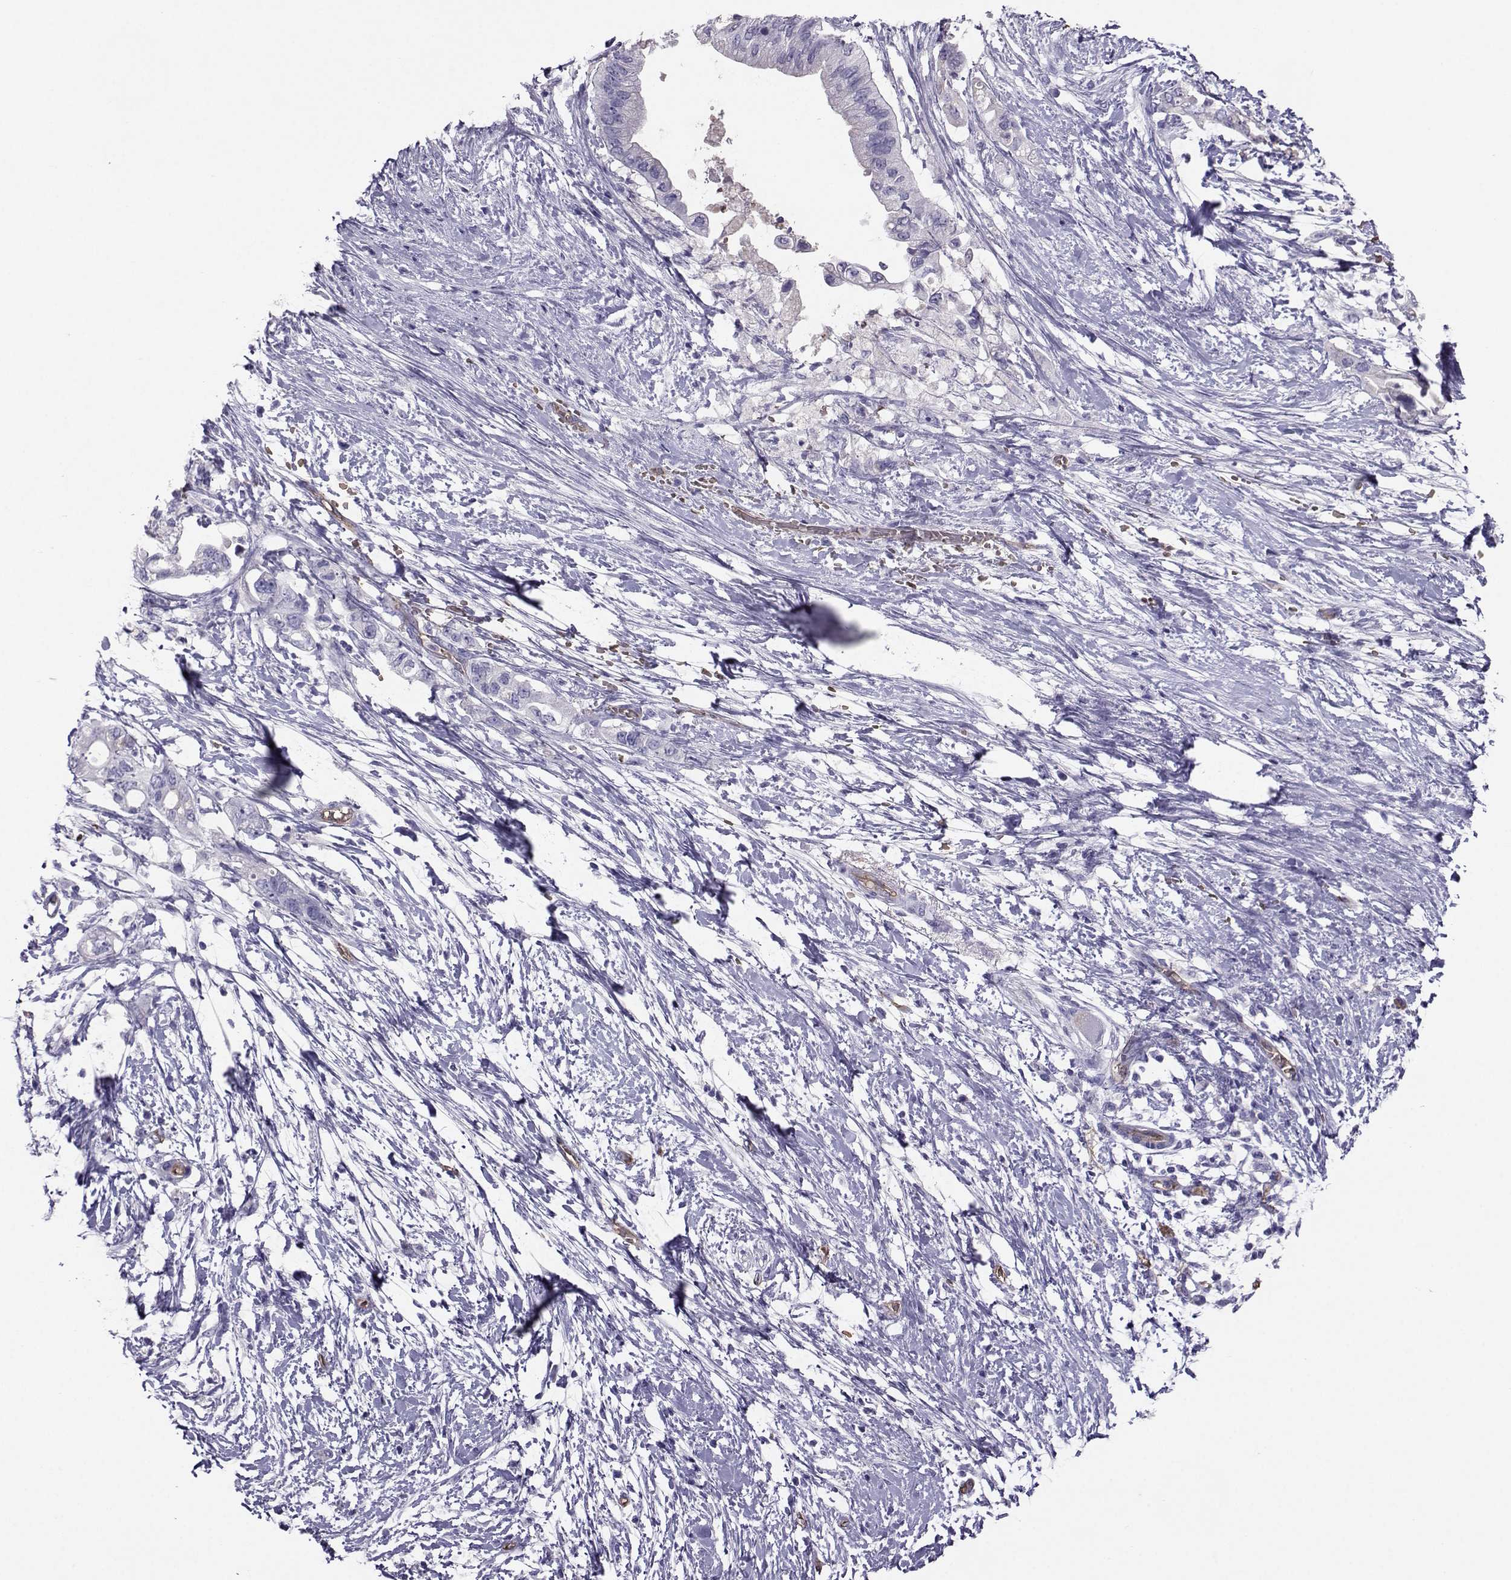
{"staining": {"intensity": "negative", "quantity": "none", "location": "none"}, "tissue": "pancreatic cancer", "cell_type": "Tumor cells", "image_type": "cancer", "snomed": [{"axis": "morphology", "description": "Adenocarcinoma, NOS"}, {"axis": "topography", "description": "Pancreas"}], "caption": "Adenocarcinoma (pancreatic) was stained to show a protein in brown. There is no significant staining in tumor cells.", "gene": "CLUL1", "patient": {"sex": "female", "age": 72}}